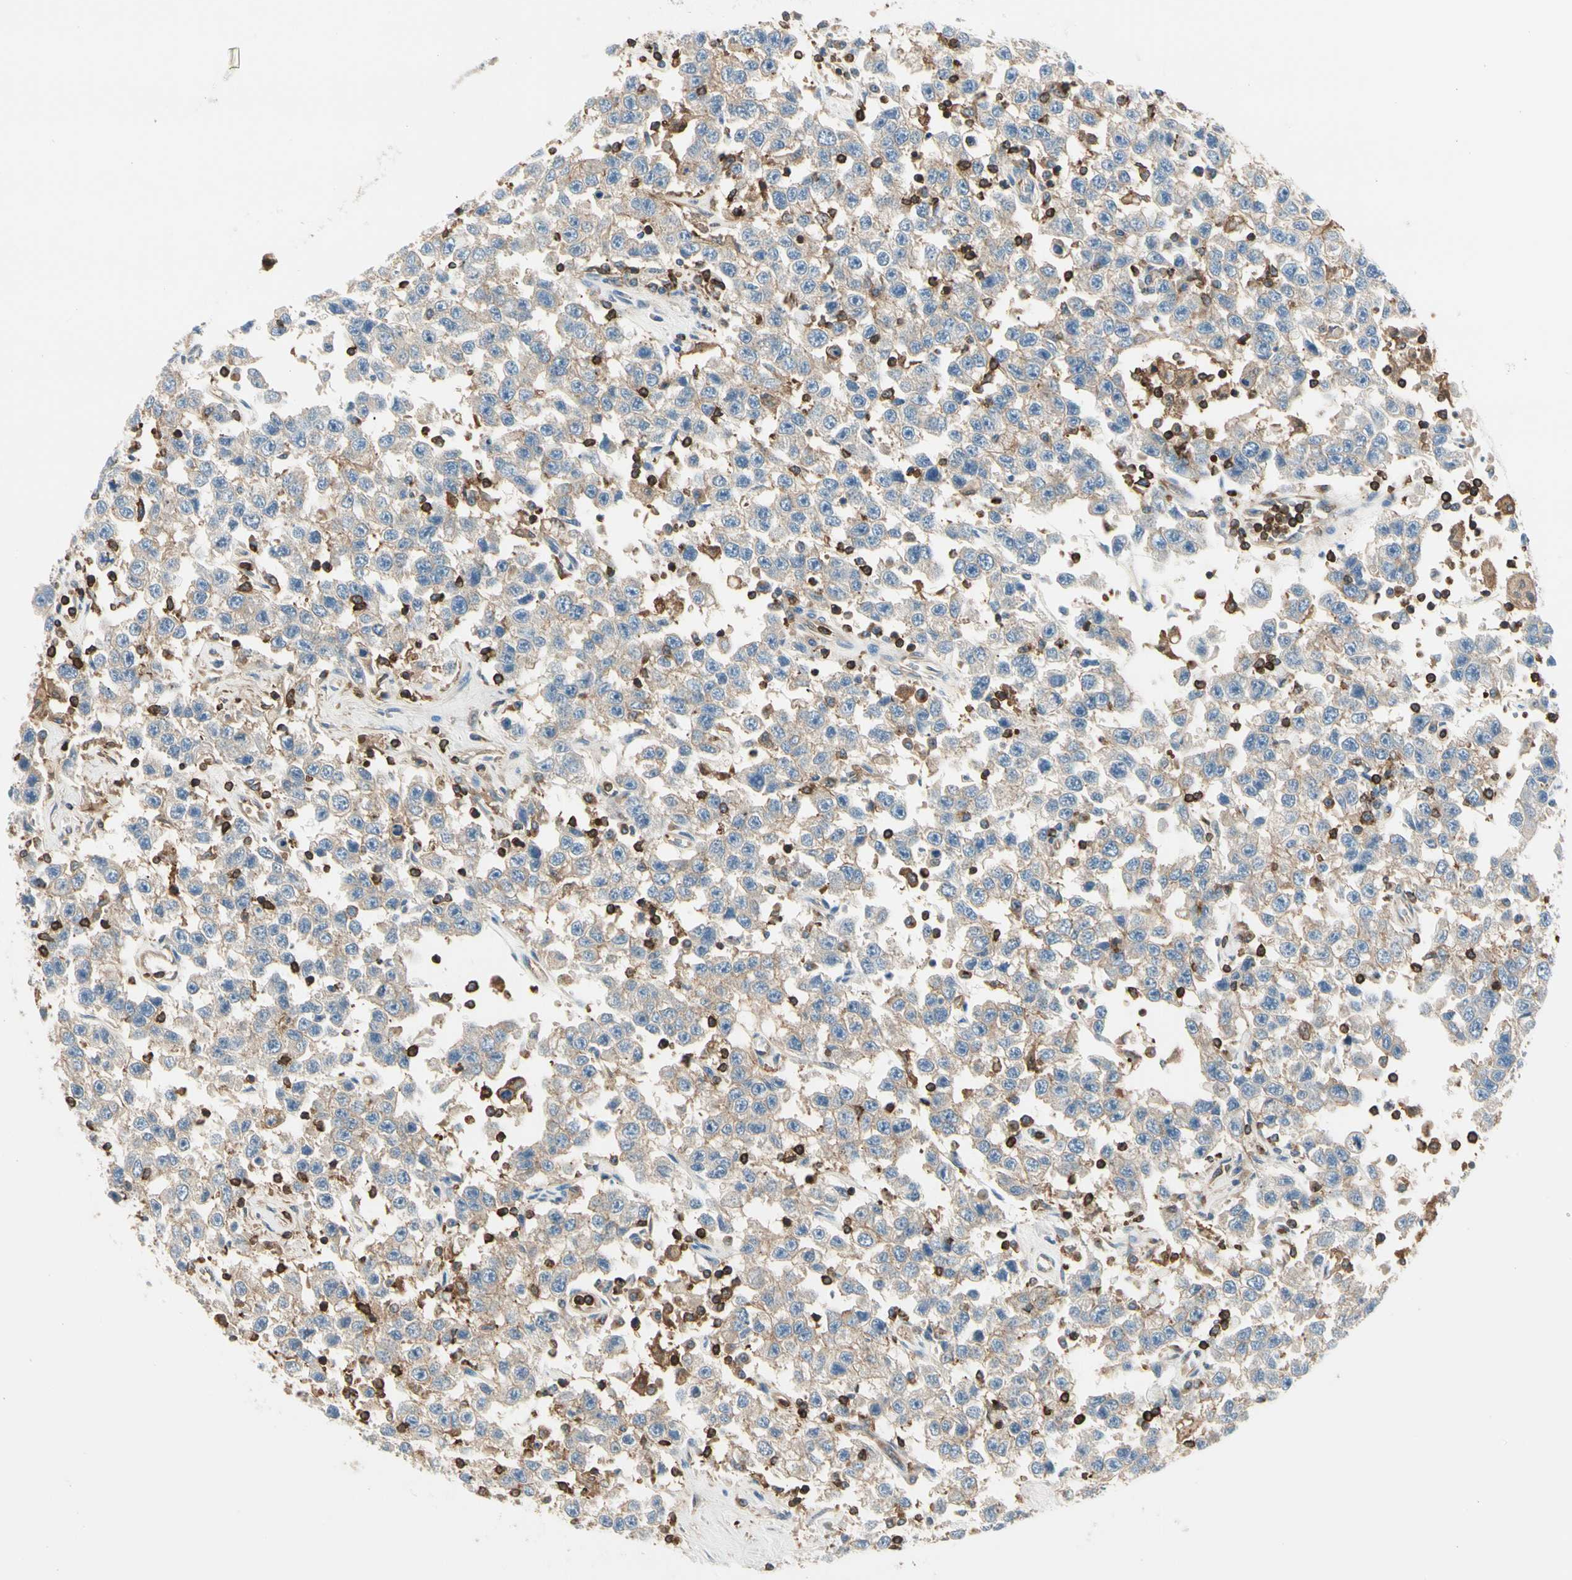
{"staining": {"intensity": "weak", "quantity": "25%-75%", "location": "cytoplasmic/membranous"}, "tissue": "testis cancer", "cell_type": "Tumor cells", "image_type": "cancer", "snomed": [{"axis": "morphology", "description": "Seminoma, NOS"}, {"axis": "topography", "description": "Testis"}], "caption": "There is low levels of weak cytoplasmic/membranous positivity in tumor cells of testis seminoma, as demonstrated by immunohistochemical staining (brown color).", "gene": "CAPZA2", "patient": {"sex": "male", "age": 41}}